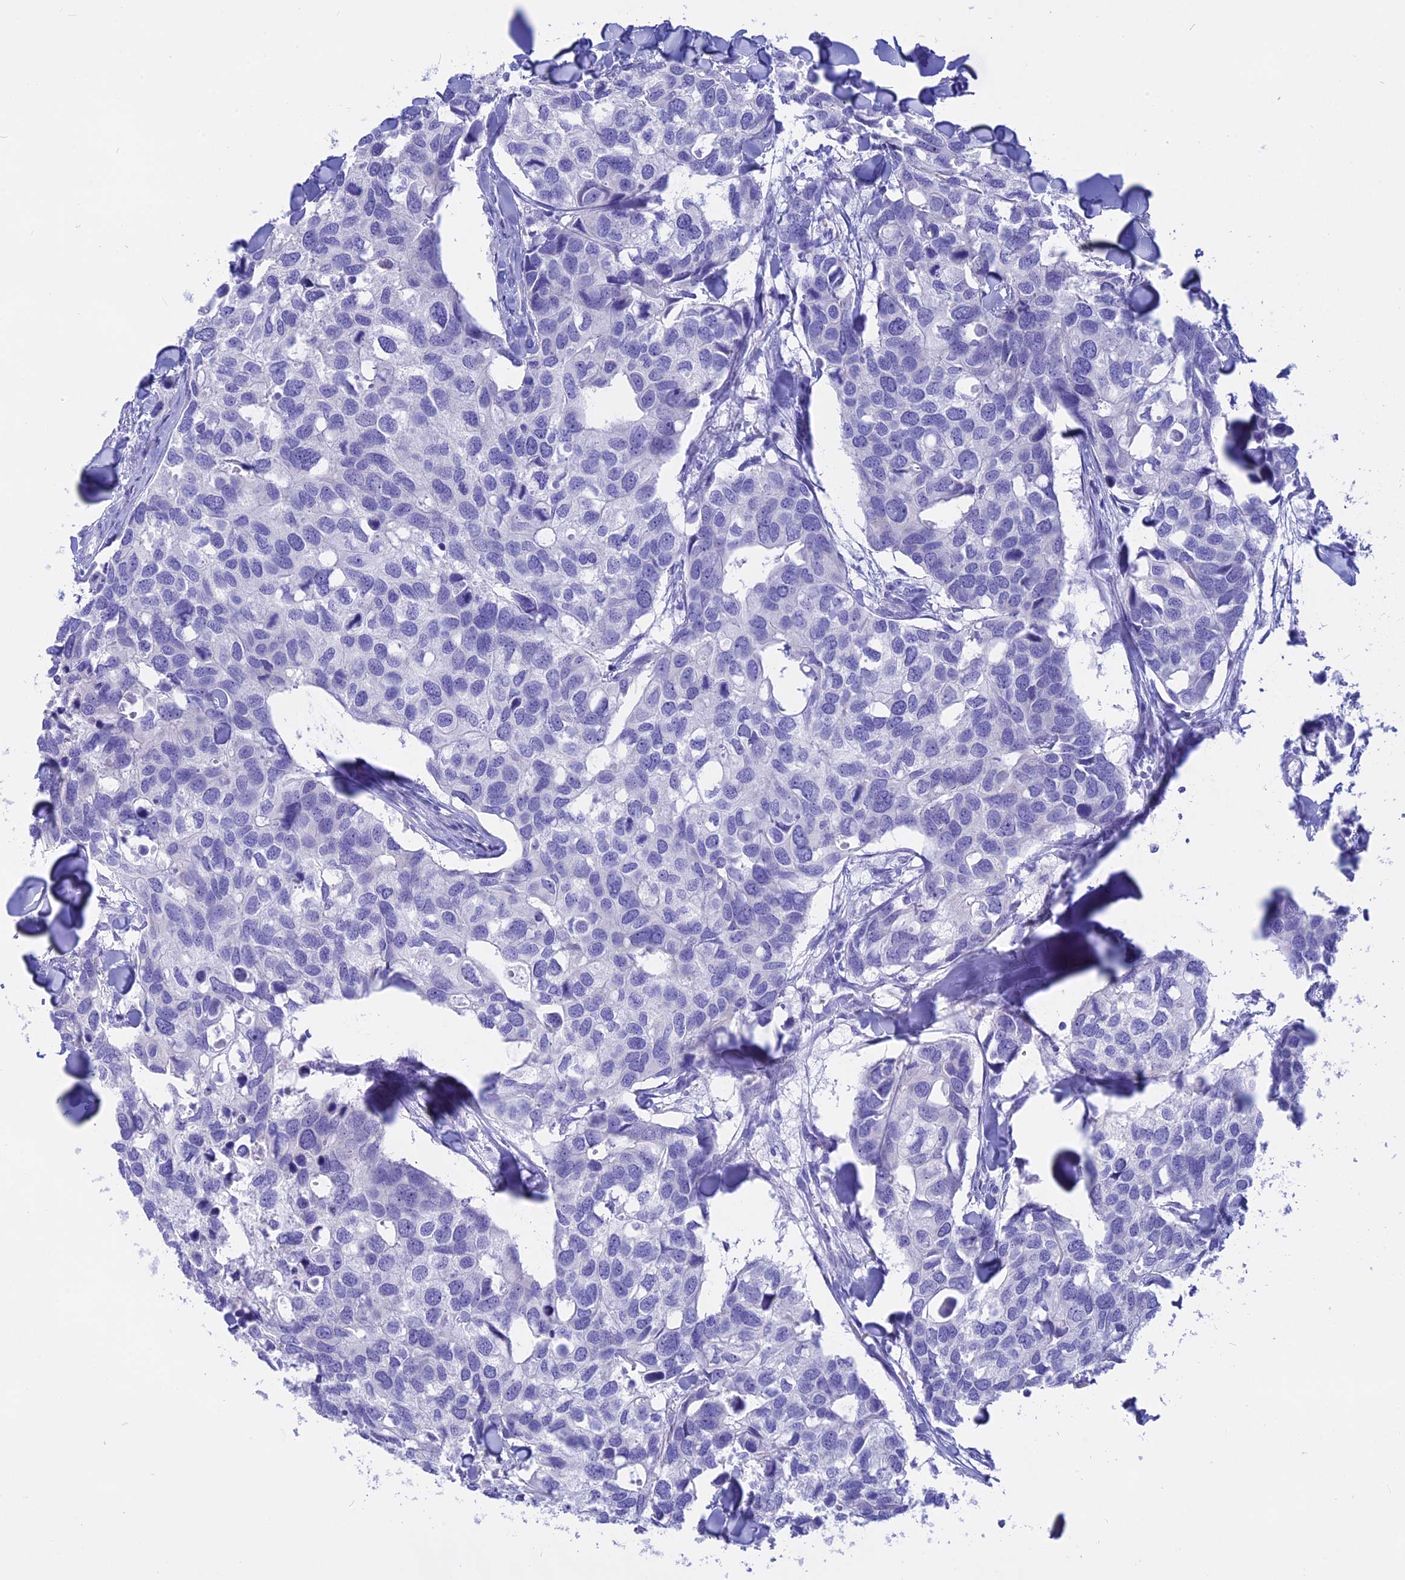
{"staining": {"intensity": "negative", "quantity": "none", "location": "none"}, "tissue": "breast cancer", "cell_type": "Tumor cells", "image_type": "cancer", "snomed": [{"axis": "morphology", "description": "Duct carcinoma"}, {"axis": "topography", "description": "Breast"}], "caption": "Tumor cells show no significant protein positivity in breast cancer.", "gene": "ISCA1", "patient": {"sex": "female", "age": 83}}